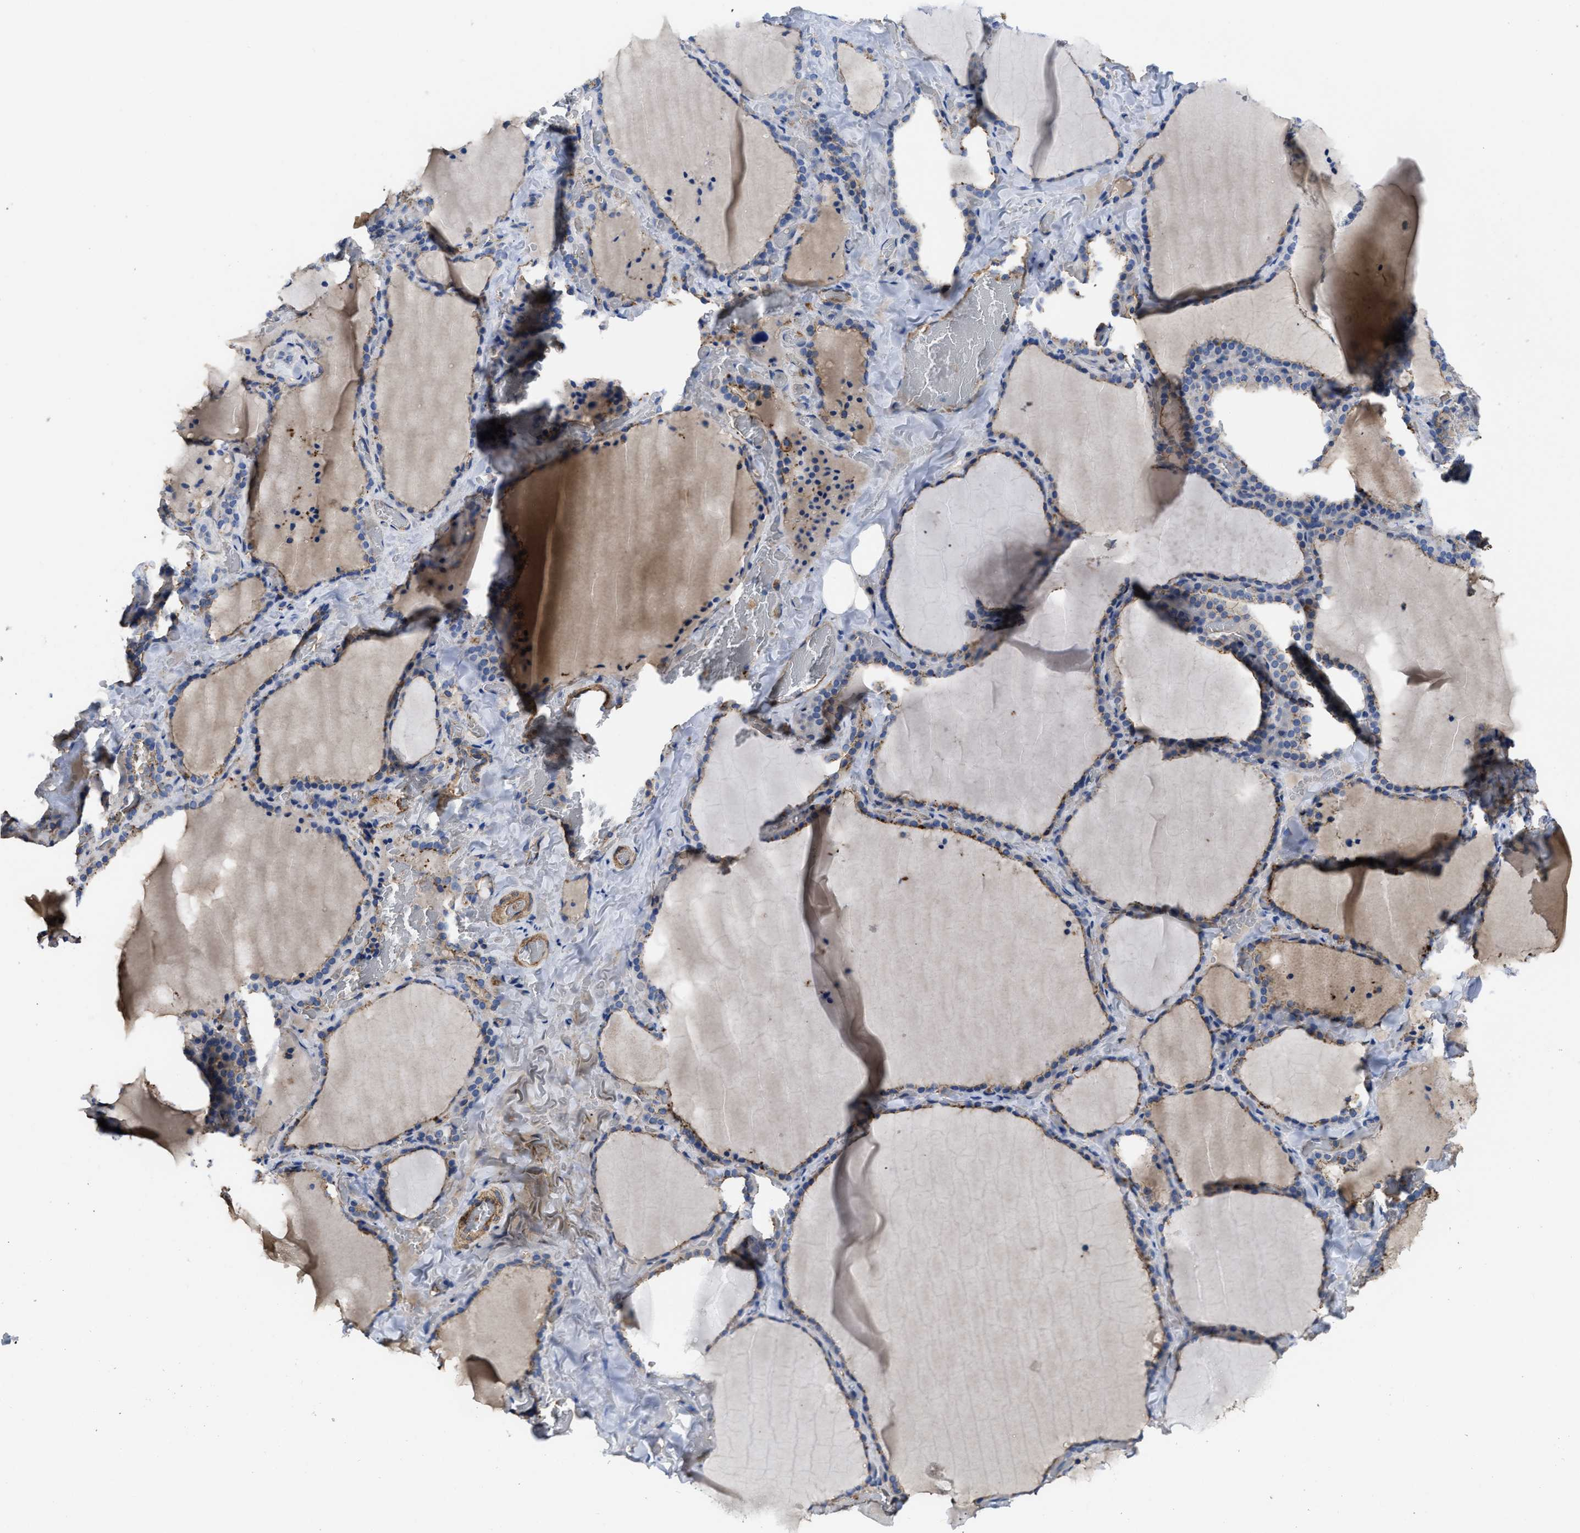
{"staining": {"intensity": "weak", "quantity": ">75%", "location": "cytoplasmic/membranous"}, "tissue": "thyroid gland", "cell_type": "Glandular cells", "image_type": "normal", "snomed": [{"axis": "morphology", "description": "Normal tissue, NOS"}, {"axis": "topography", "description": "Thyroid gland"}], "caption": "Immunohistochemistry (DAB) staining of normal human thyroid gland exhibits weak cytoplasmic/membranous protein positivity in about >75% of glandular cells. The staining was performed using DAB (3,3'-diaminobenzidine) to visualize the protein expression in brown, while the nuclei were stained in blue with hematoxylin (Magnification: 20x).", "gene": "USP4", "patient": {"sex": "female", "age": 22}}